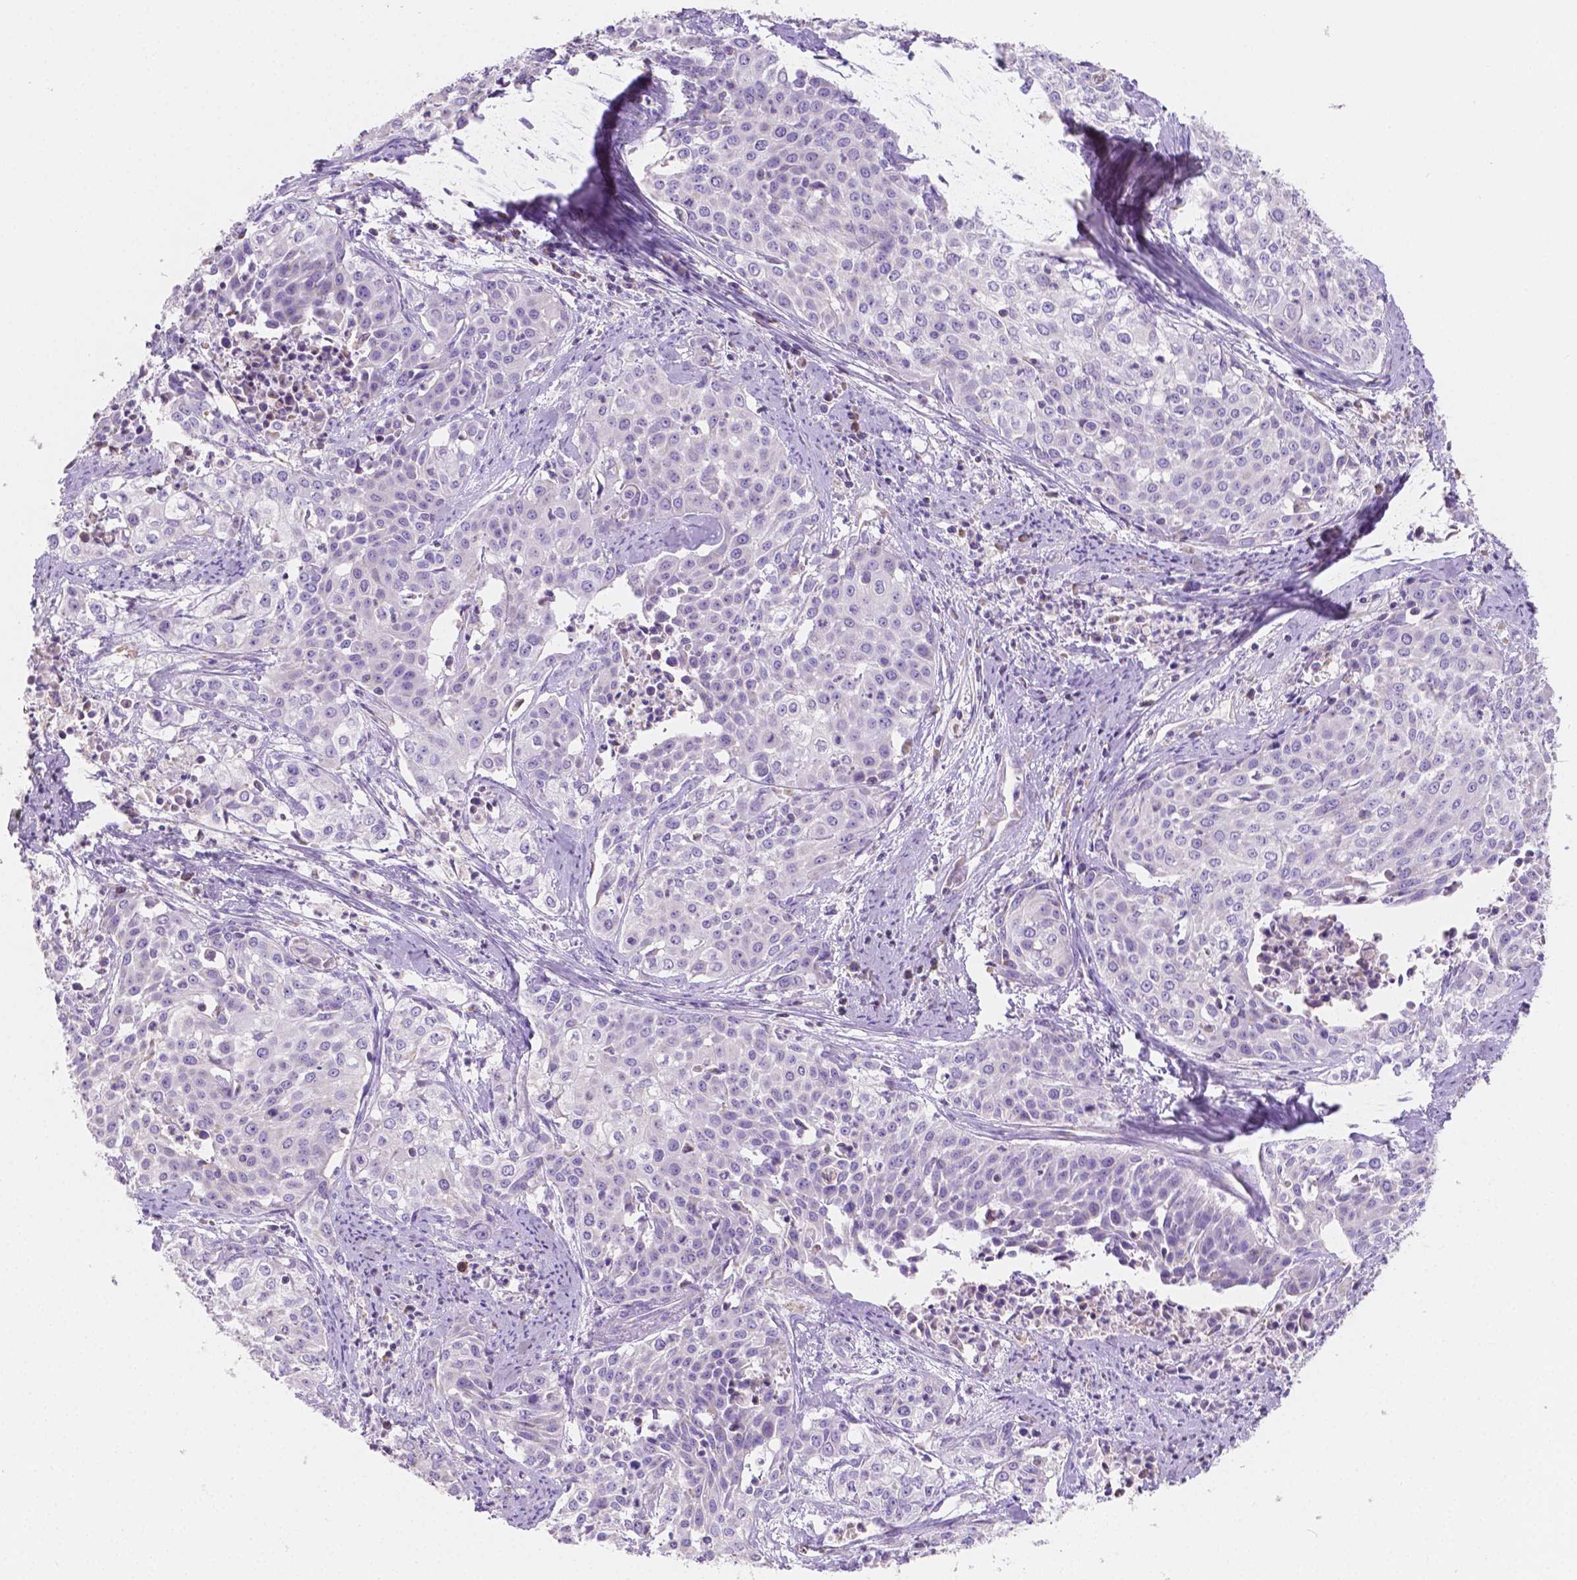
{"staining": {"intensity": "negative", "quantity": "none", "location": "none"}, "tissue": "cervical cancer", "cell_type": "Tumor cells", "image_type": "cancer", "snomed": [{"axis": "morphology", "description": "Squamous cell carcinoma, NOS"}, {"axis": "topography", "description": "Cervix"}], "caption": "An immunohistochemistry micrograph of cervical cancer (squamous cell carcinoma) is shown. There is no staining in tumor cells of cervical cancer (squamous cell carcinoma).", "gene": "TMEM130", "patient": {"sex": "female", "age": 39}}